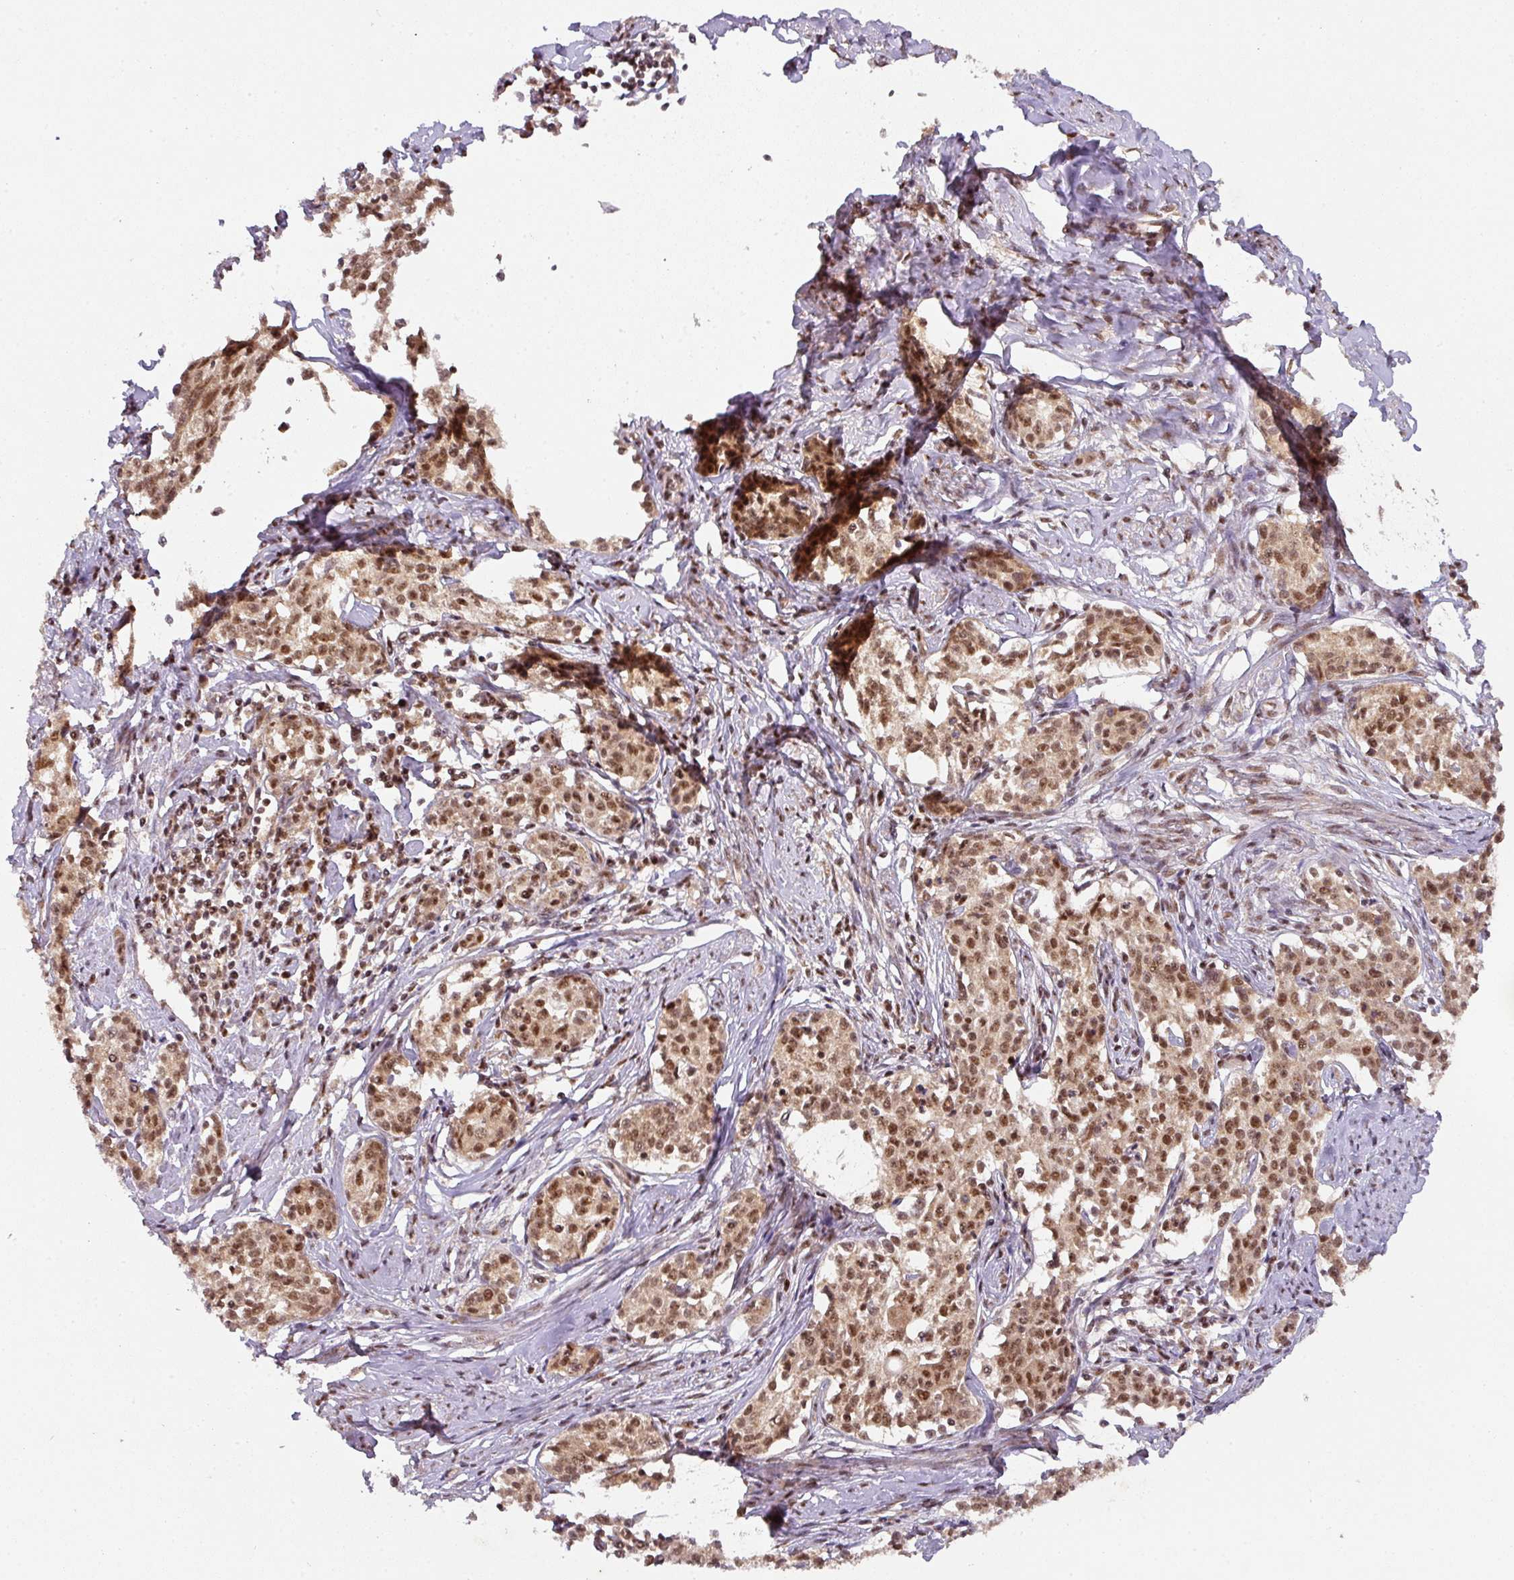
{"staining": {"intensity": "moderate", "quantity": ">75%", "location": "cytoplasmic/membranous,nuclear"}, "tissue": "cervical cancer", "cell_type": "Tumor cells", "image_type": "cancer", "snomed": [{"axis": "morphology", "description": "Squamous cell carcinoma, NOS"}, {"axis": "morphology", "description": "Adenocarcinoma, NOS"}, {"axis": "topography", "description": "Cervix"}], "caption": "Immunohistochemical staining of human squamous cell carcinoma (cervical) displays medium levels of moderate cytoplasmic/membranous and nuclear protein staining in approximately >75% of tumor cells.", "gene": "RANBP9", "patient": {"sex": "female", "age": 52}}